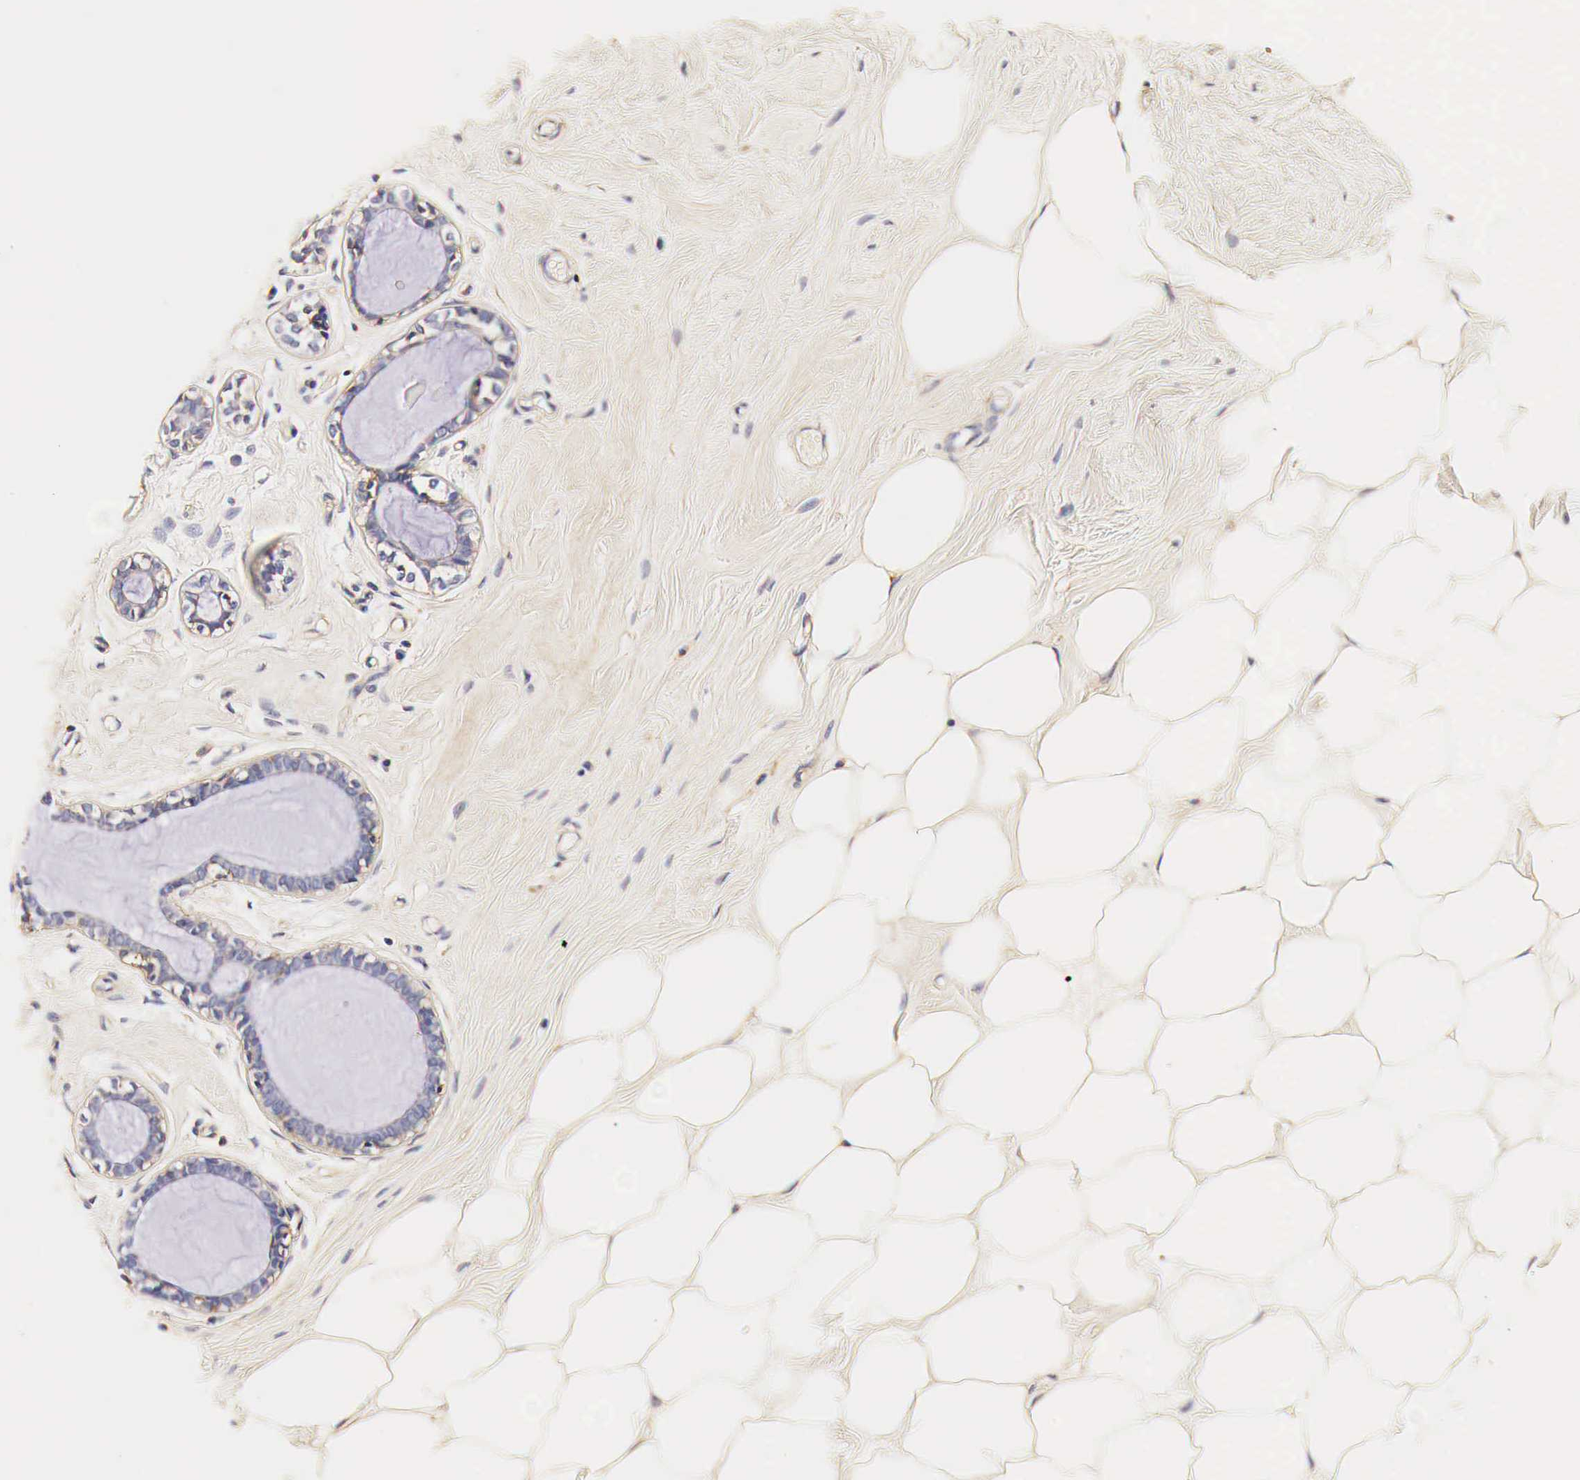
{"staining": {"intensity": "negative", "quantity": "none", "location": "none"}, "tissue": "adipose tissue", "cell_type": "Adipocytes", "image_type": "normal", "snomed": [{"axis": "morphology", "description": "Normal tissue, NOS"}, {"axis": "topography", "description": "Breast"}], "caption": "An image of human adipose tissue is negative for staining in adipocytes. (DAB (3,3'-diaminobenzidine) immunohistochemistry, high magnification).", "gene": "RP2", "patient": {"sex": "female", "age": 44}}